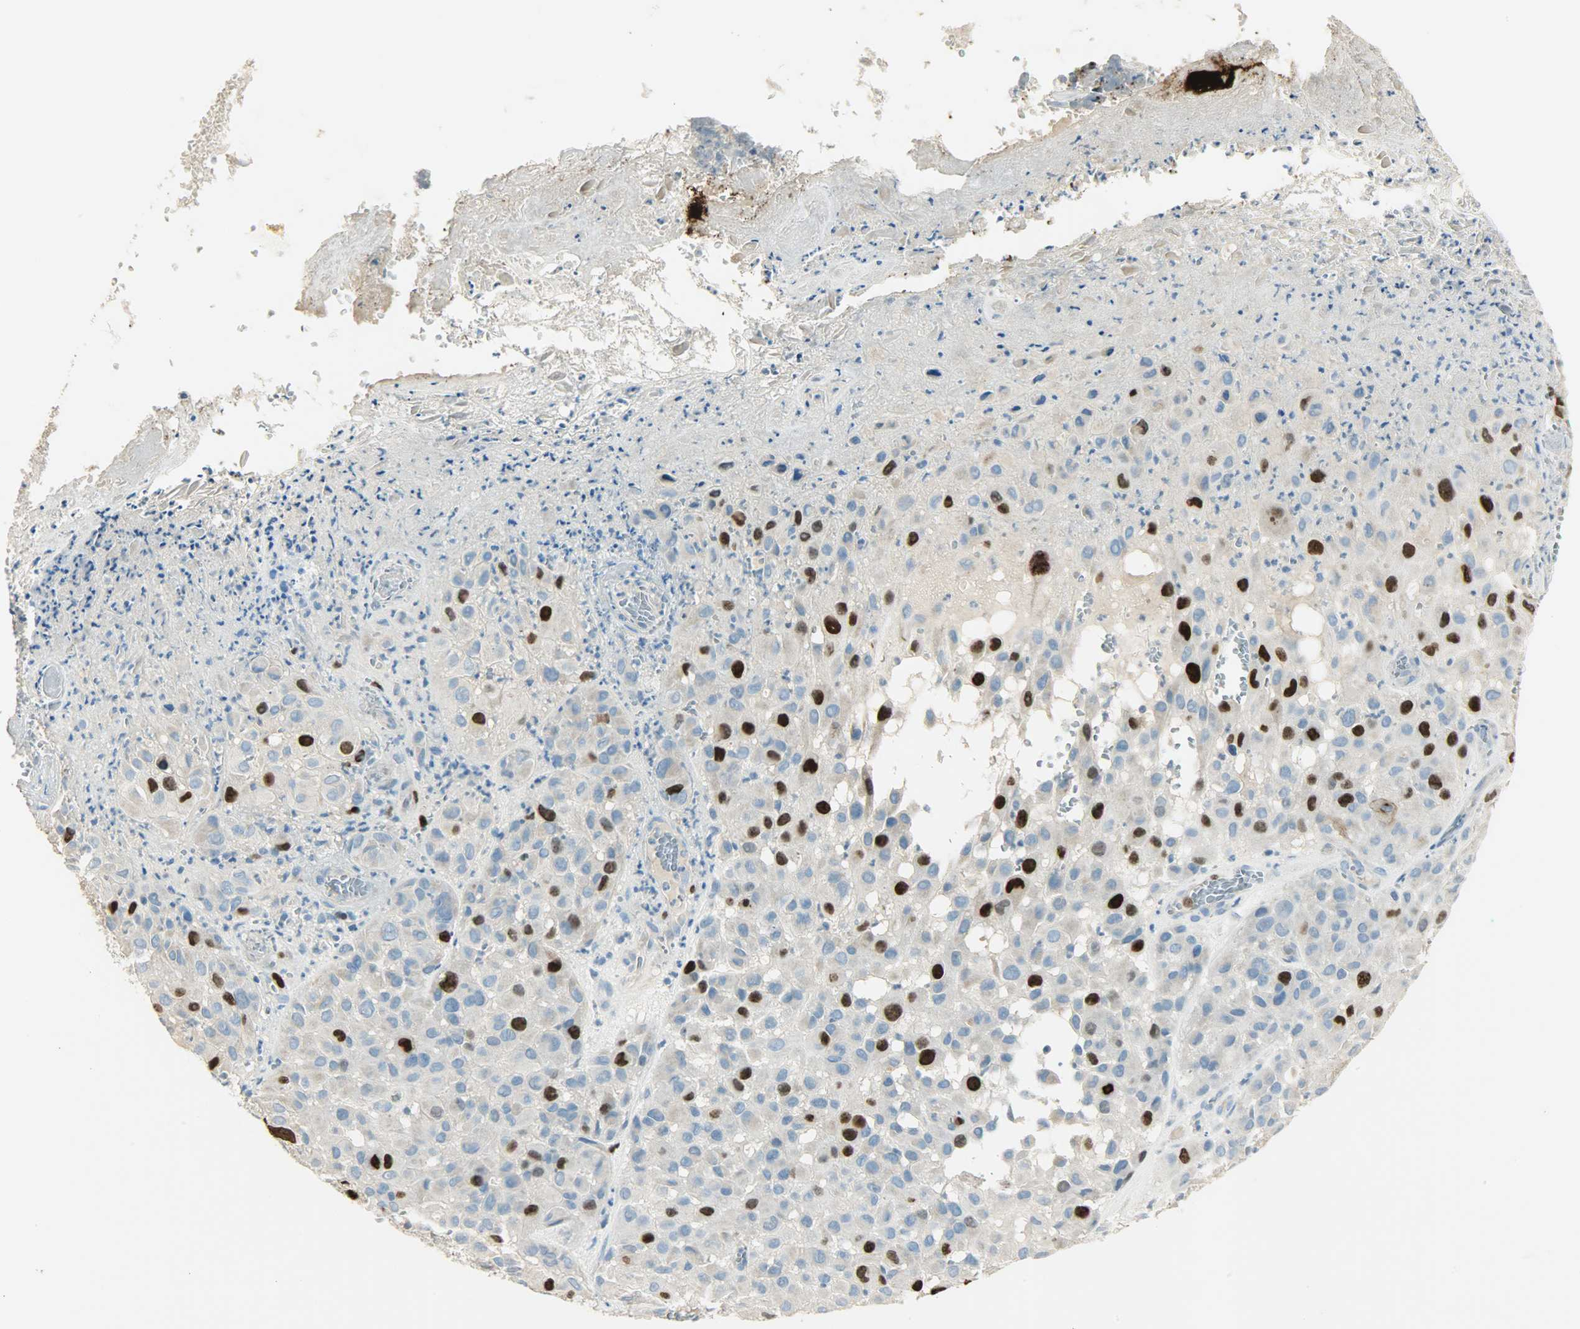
{"staining": {"intensity": "strong", "quantity": "<25%", "location": "cytoplasmic/membranous,nuclear"}, "tissue": "melanoma", "cell_type": "Tumor cells", "image_type": "cancer", "snomed": [{"axis": "morphology", "description": "Malignant melanoma, NOS"}, {"axis": "topography", "description": "Skin"}], "caption": "Immunohistochemical staining of human melanoma reveals strong cytoplasmic/membranous and nuclear protein positivity in about <25% of tumor cells.", "gene": "TPX2", "patient": {"sex": "female", "age": 21}}